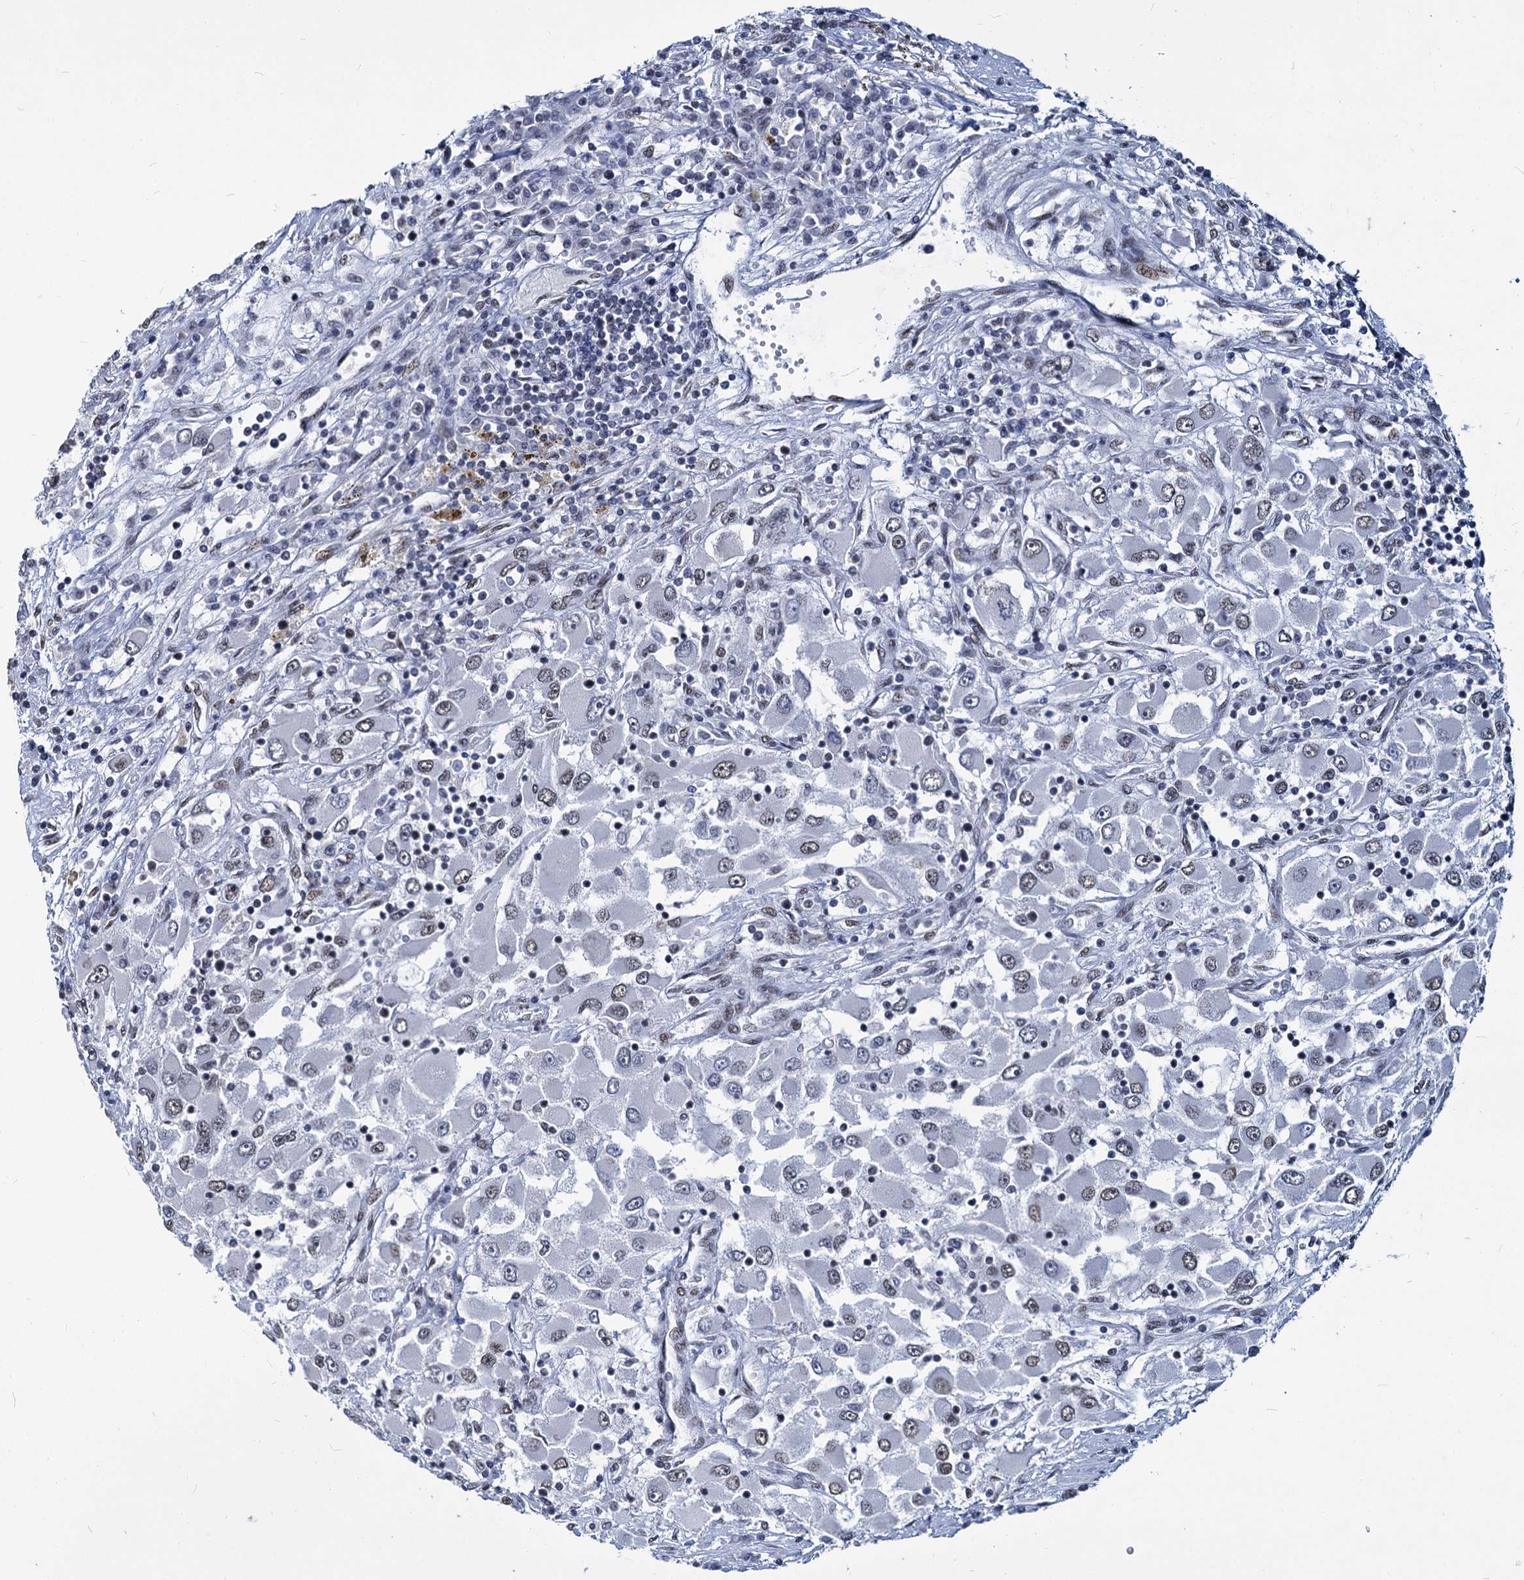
{"staining": {"intensity": "weak", "quantity": "25%-75%", "location": "nuclear"}, "tissue": "renal cancer", "cell_type": "Tumor cells", "image_type": "cancer", "snomed": [{"axis": "morphology", "description": "Adenocarcinoma, NOS"}, {"axis": "topography", "description": "Kidney"}], "caption": "A low amount of weak nuclear expression is appreciated in approximately 25%-75% of tumor cells in renal adenocarcinoma tissue. Nuclei are stained in blue.", "gene": "PARPBP", "patient": {"sex": "female", "age": 52}}